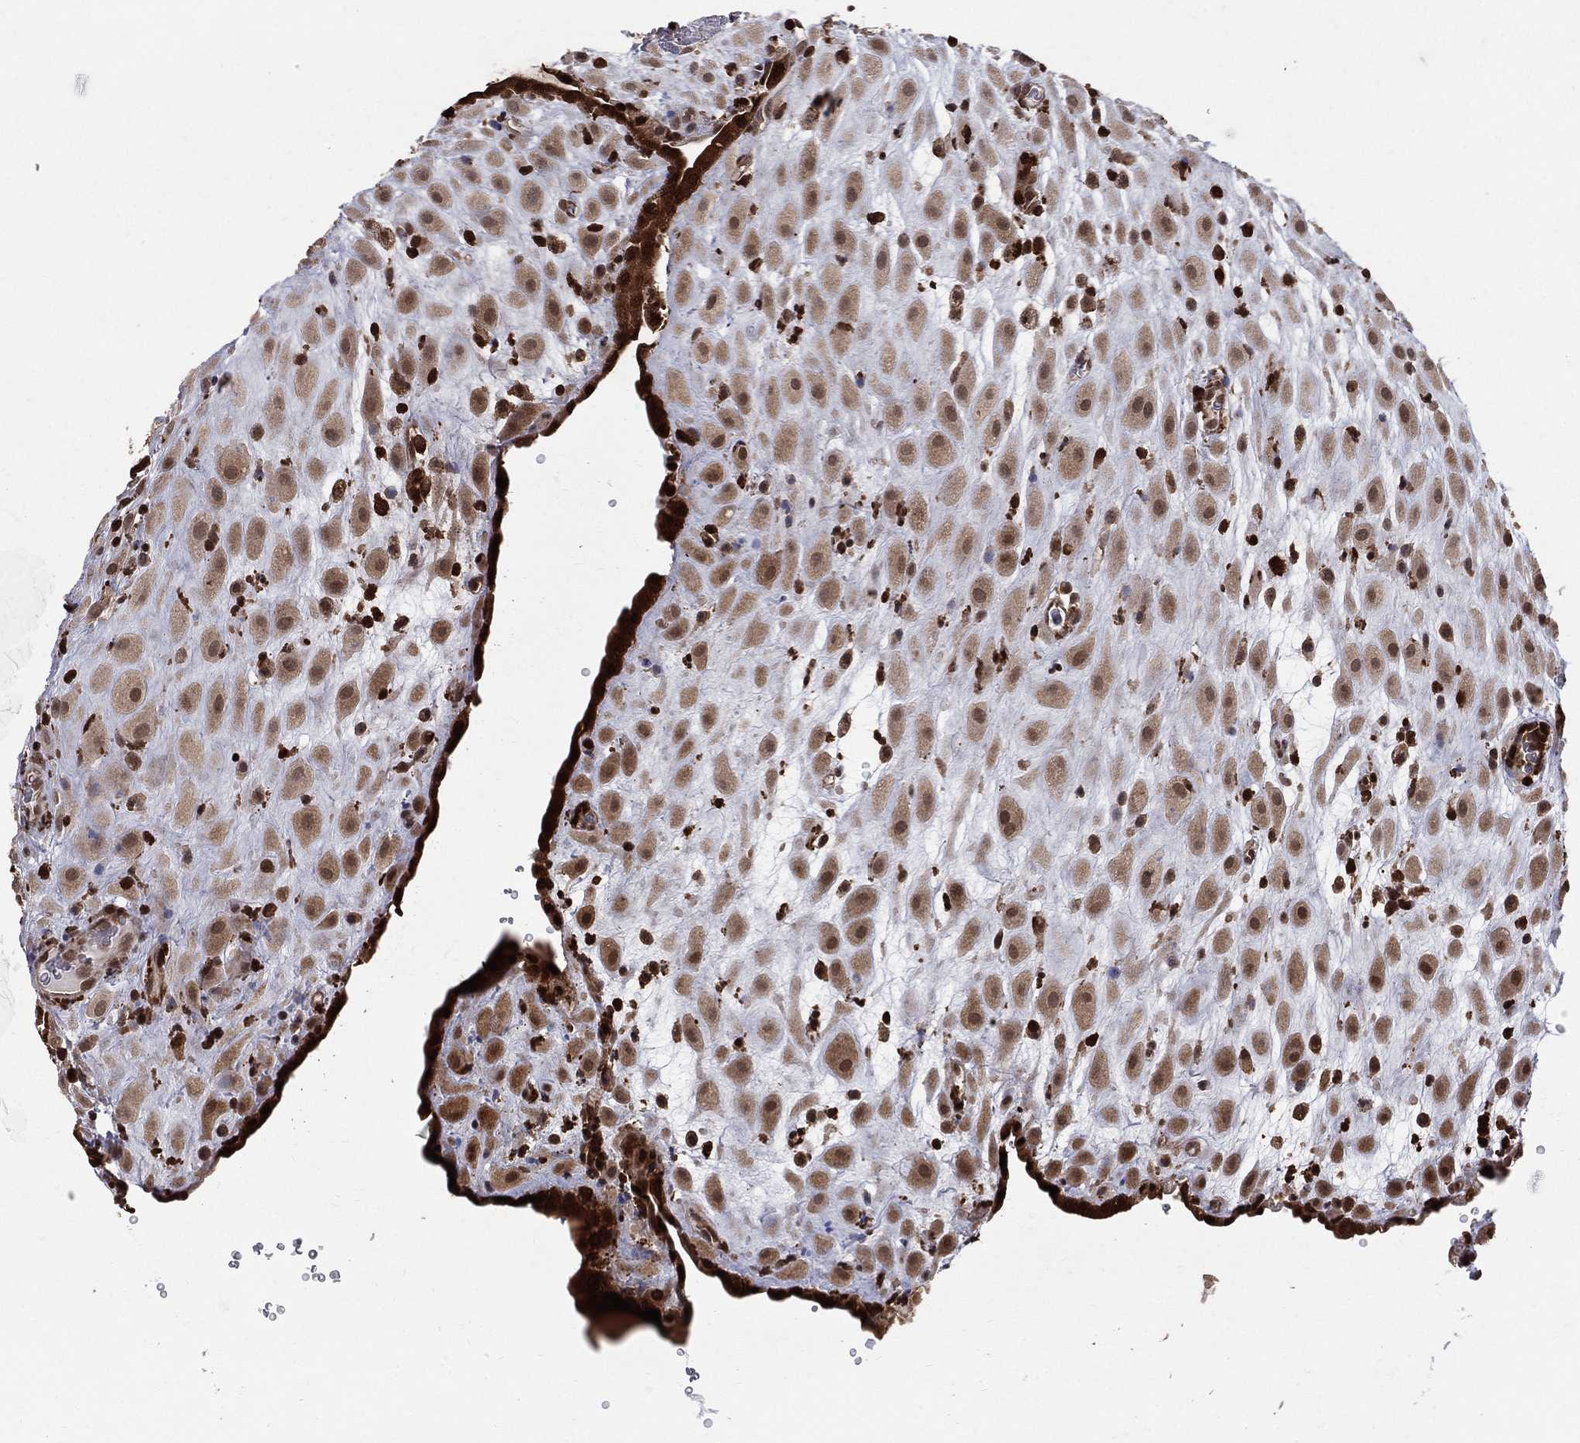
{"staining": {"intensity": "moderate", "quantity": "25%-75%", "location": "cytoplasmic/membranous,nuclear"}, "tissue": "placenta", "cell_type": "Decidual cells", "image_type": "normal", "snomed": [{"axis": "morphology", "description": "Normal tissue, NOS"}, {"axis": "topography", "description": "Placenta"}], "caption": "Protein analysis of unremarkable placenta displays moderate cytoplasmic/membranous,nuclear positivity in about 25%-75% of decidual cells. The protein is stained brown, and the nuclei are stained in blue (DAB (3,3'-diaminobenzidine) IHC with brightfield microscopy, high magnification).", "gene": "ENO1", "patient": {"sex": "female", "age": 19}}